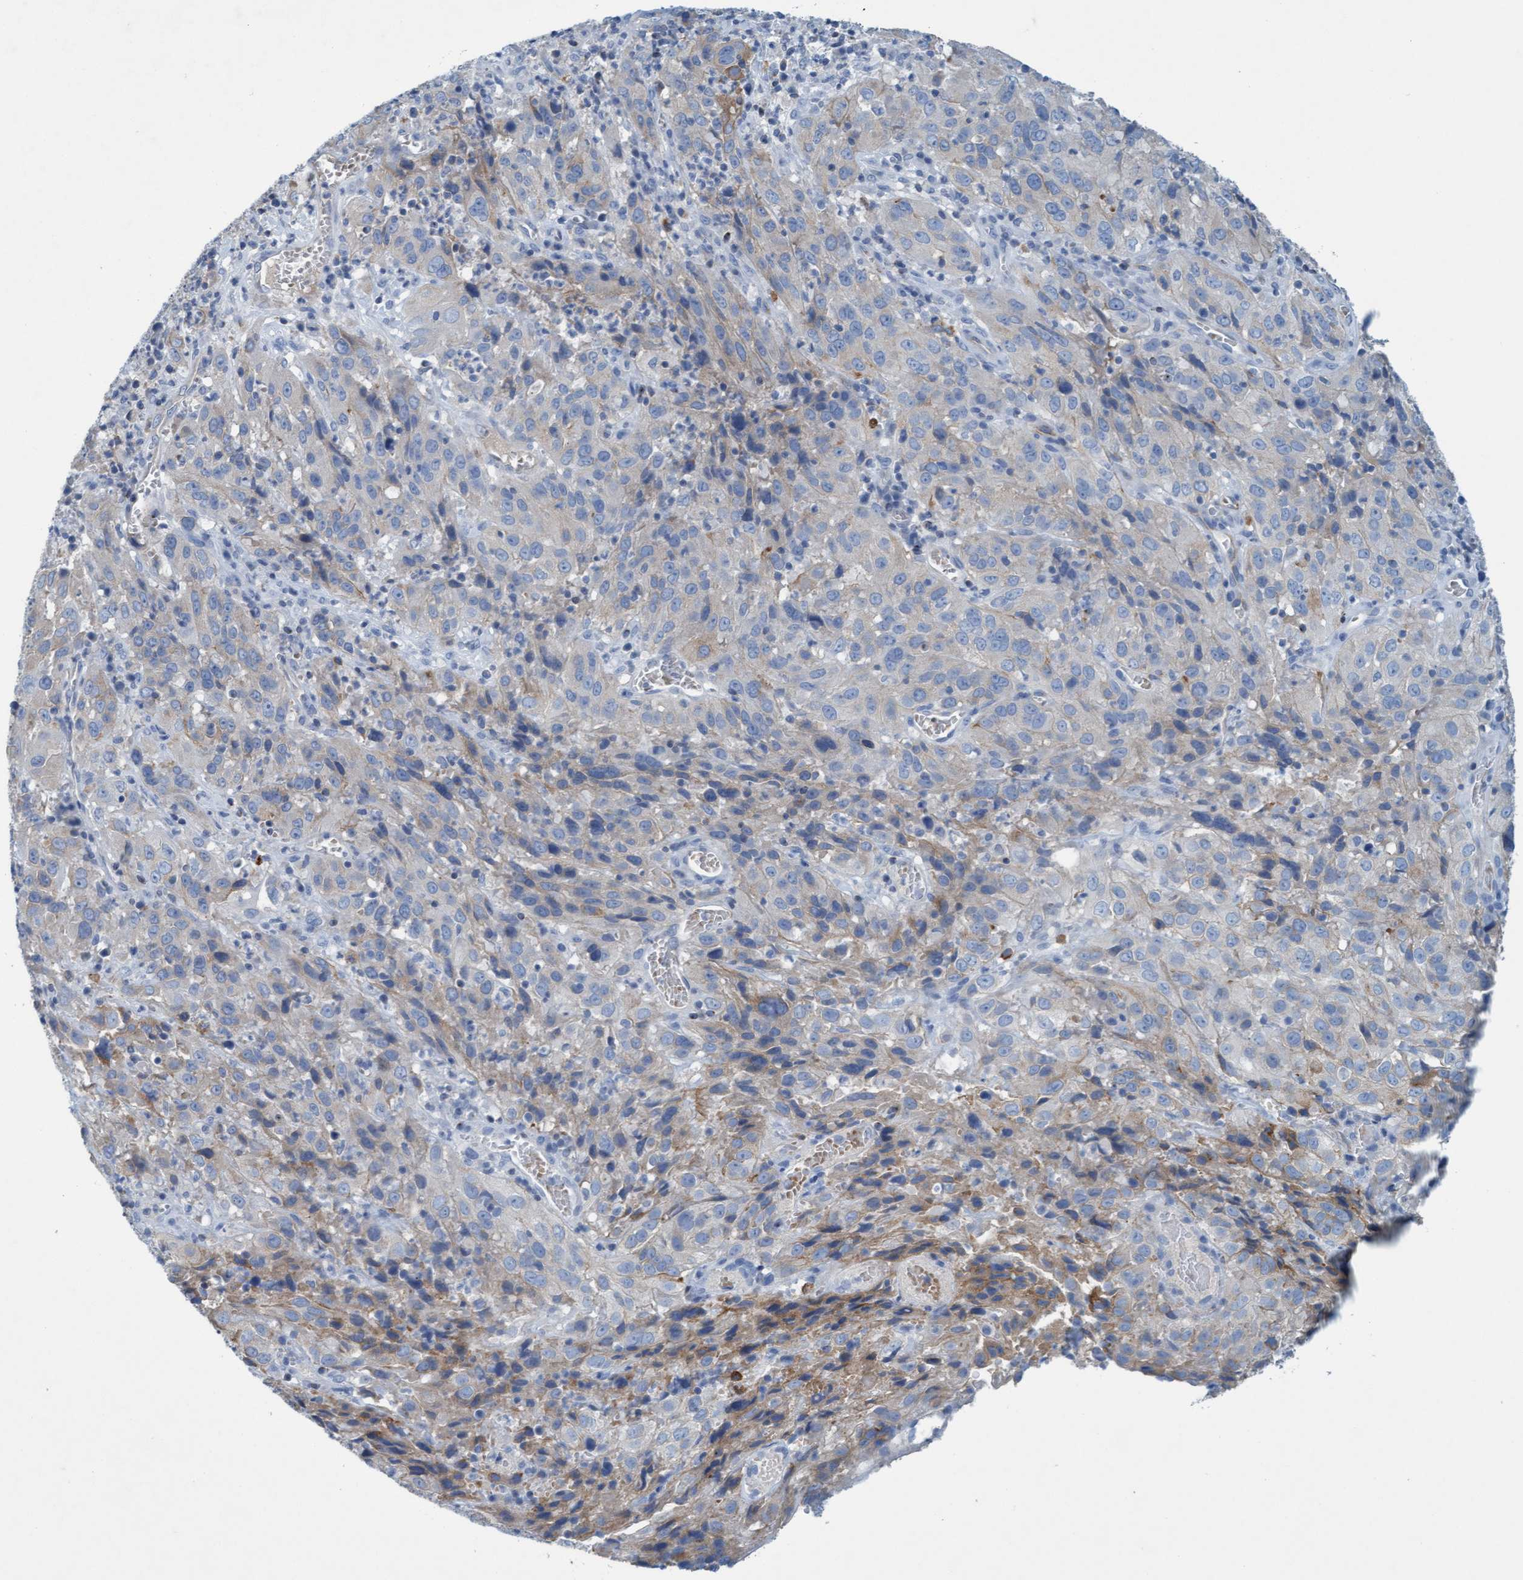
{"staining": {"intensity": "weak", "quantity": "25%-75%", "location": "cytoplasmic/membranous"}, "tissue": "cervical cancer", "cell_type": "Tumor cells", "image_type": "cancer", "snomed": [{"axis": "morphology", "description": "Squamous cell carcinoma, NOS"}, {"axis": "topography", "description": "Cervix"}], "caption": "IHC staining of cervical cancer, which exhibits low levels of weak cytoplasmic/membranous staining in about 25%-75% of tumor cells indicating weak cytoplasmic/membranous protein positivity. The staining was performed using DAB (3,3'-diaminobenzidine) (brown) for protein detection and nuclei were counterstained in hematoxylin (blue).", "gene": "SIGIRR", "patient": {"sex": "female", "age": 32}}